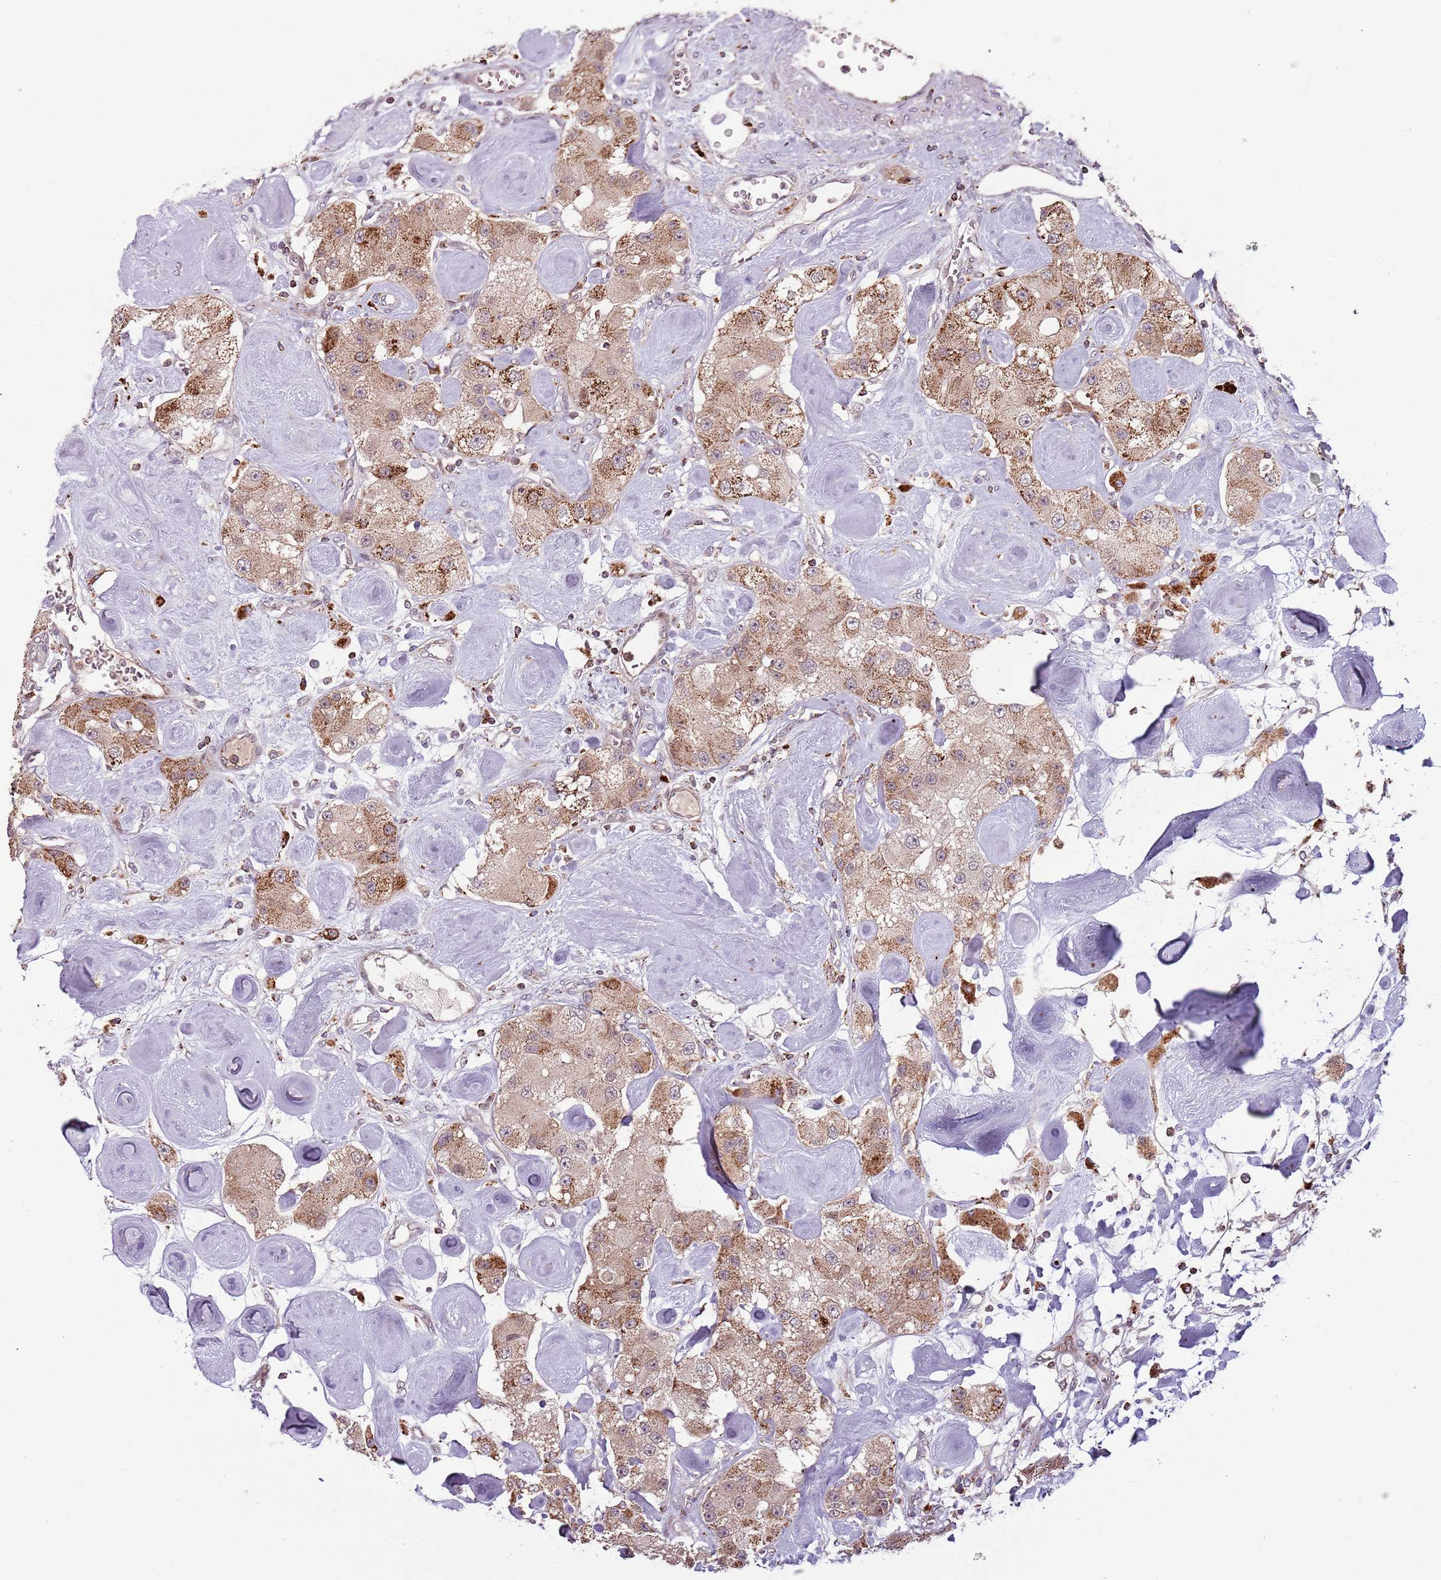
{"staining": {"intensity": "moderate", "quantity": ">75%", "location": "cytoplasmic/membranous"}, "tissue": "carcinoid", "cell_type": "Tumor cells", "image_type": "cancer", "snomed": [{"axis": "morphology", "description": "Carcinoid, malignant, NOS"}, {"axis": "topography", "description": "Pancreas"}], "caption": "Protein analysis of carcinoid tissue exhibits moderate cytoplasmic/membranous staining in approximately >75% of tumor cells.", "gene": "ULK3", "patient": {"sex": "male", "age": 41}}